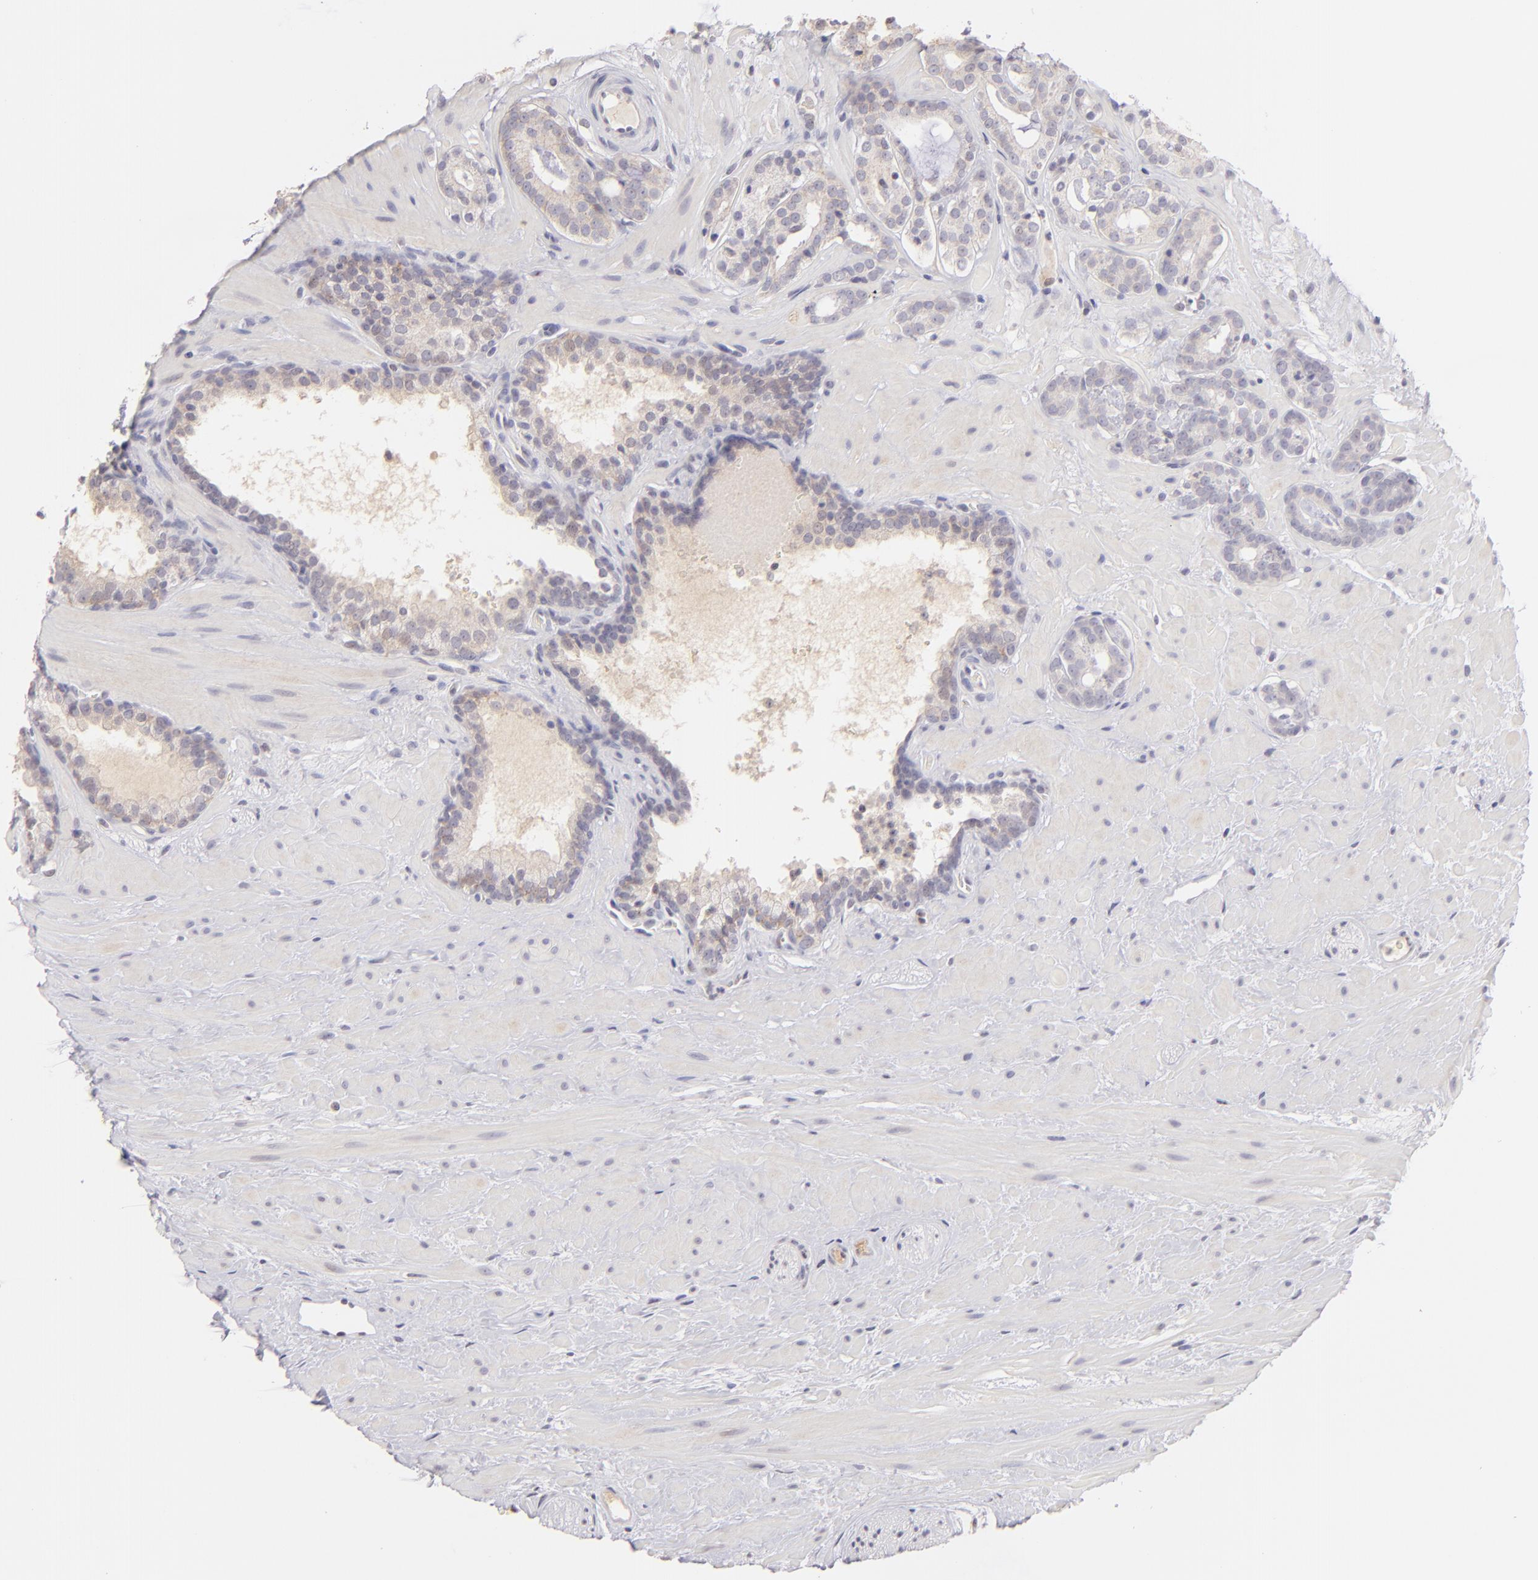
{"staining": {"intensity": "negative", "quantity": "none", "location": "none"}, "tissue": "prostate cancer", "cell_type": "Tumor cells", "image_type": "cancer", "snomed": [{"axis": "morphology", "description": "Adenocarcinoma, Low grade"}, {"axis": "topography", "description": "Prostate"}], "caption": "Low-grade adenocarcinoma (prostate) stained for a protein using IHC exhibits no staining tumor cells.", "gene": "MAGEA1", "patient": {"sex": "male", "age": 57}}